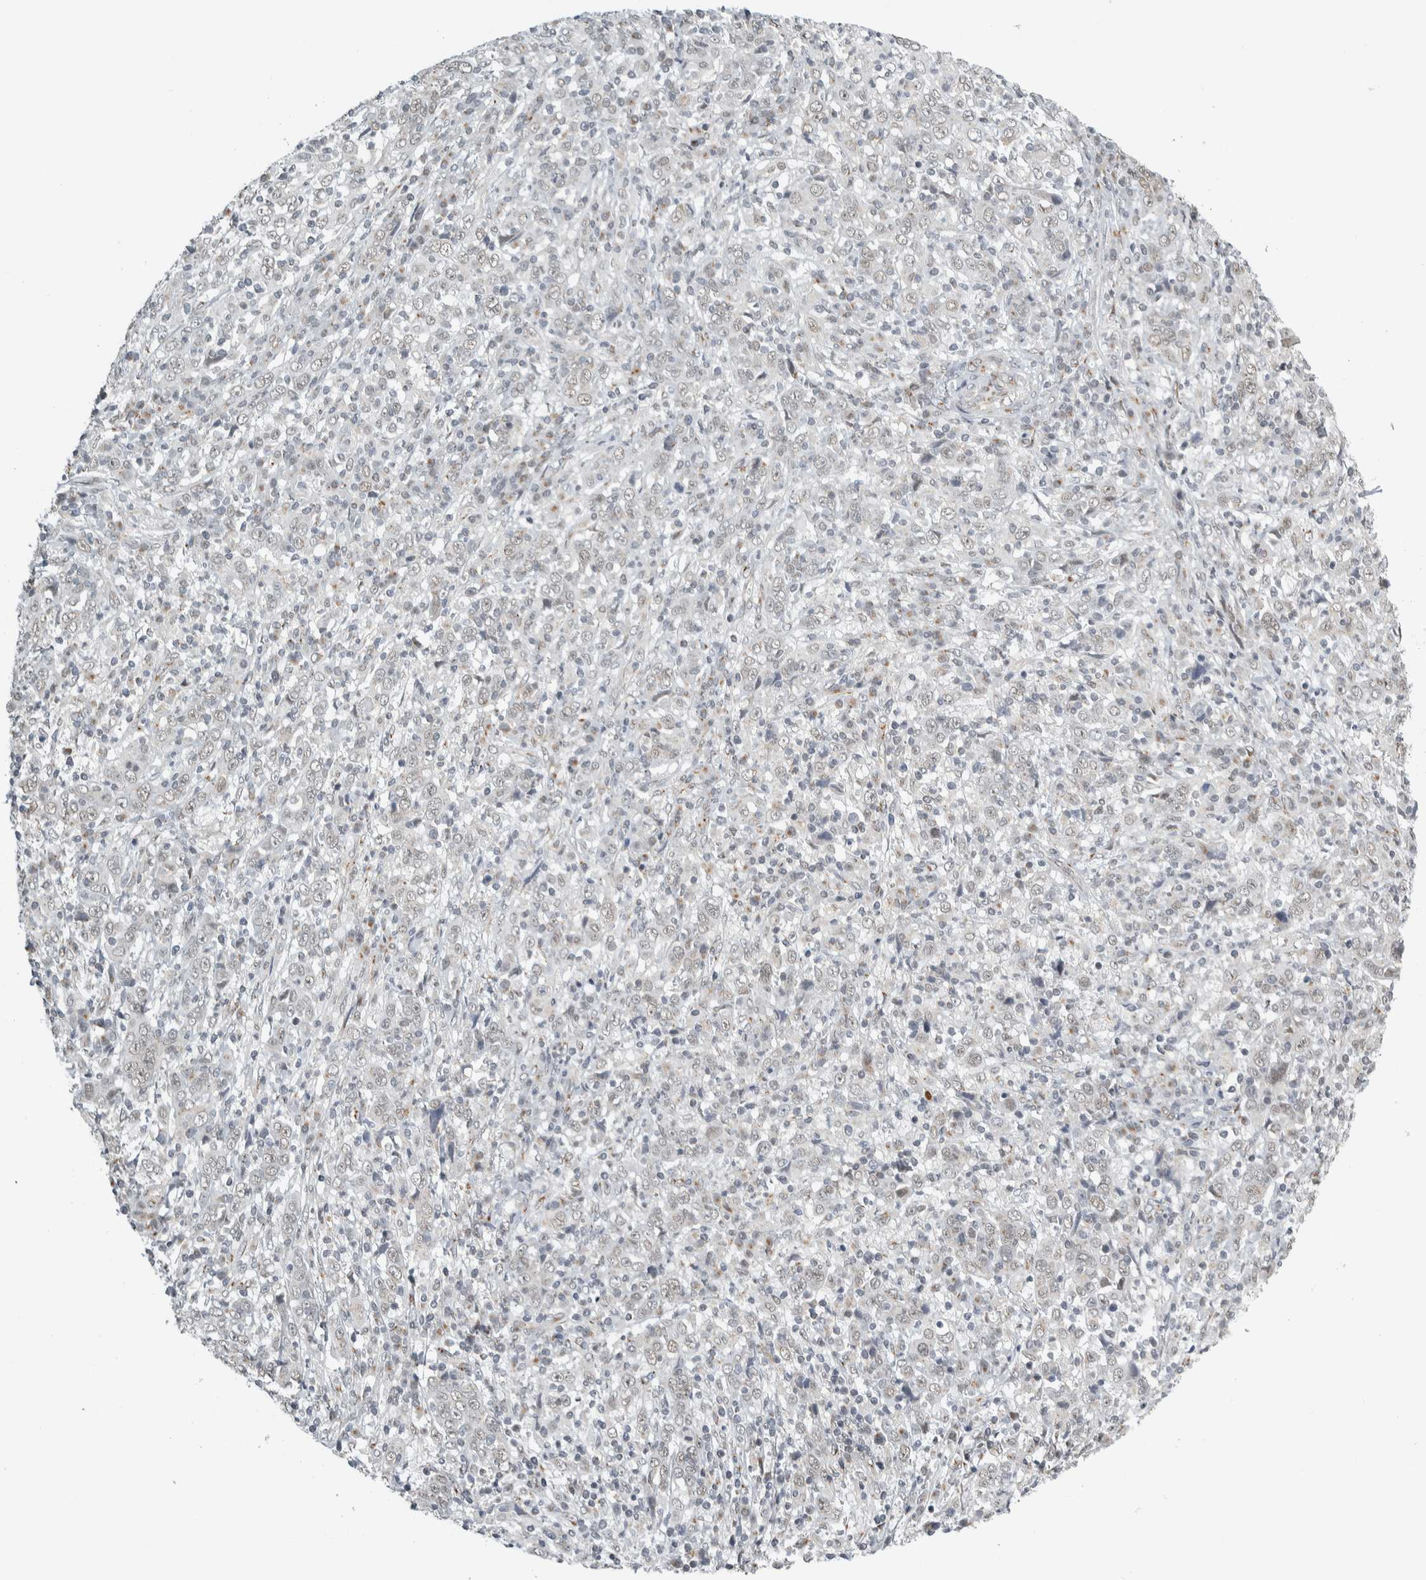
{"staining": {"intensity": "negative", "quantity": "none", "location": "none"}, "tissue": "cervical cancer", "cell_type": "Tumor cells", "image_type": "cancer", "snomed": [{"axis": "morphology", "description": "Squamous cell carcinoma, NOS"}, {"axis": "topography", "description": "Cervix"}], "caption": "Tumor cells show no significant protein positivity in cervical cancer (squamous cell carcinoma).", "gene": "ZMYND8", "patient": {"sex": "female", "age": 46}}